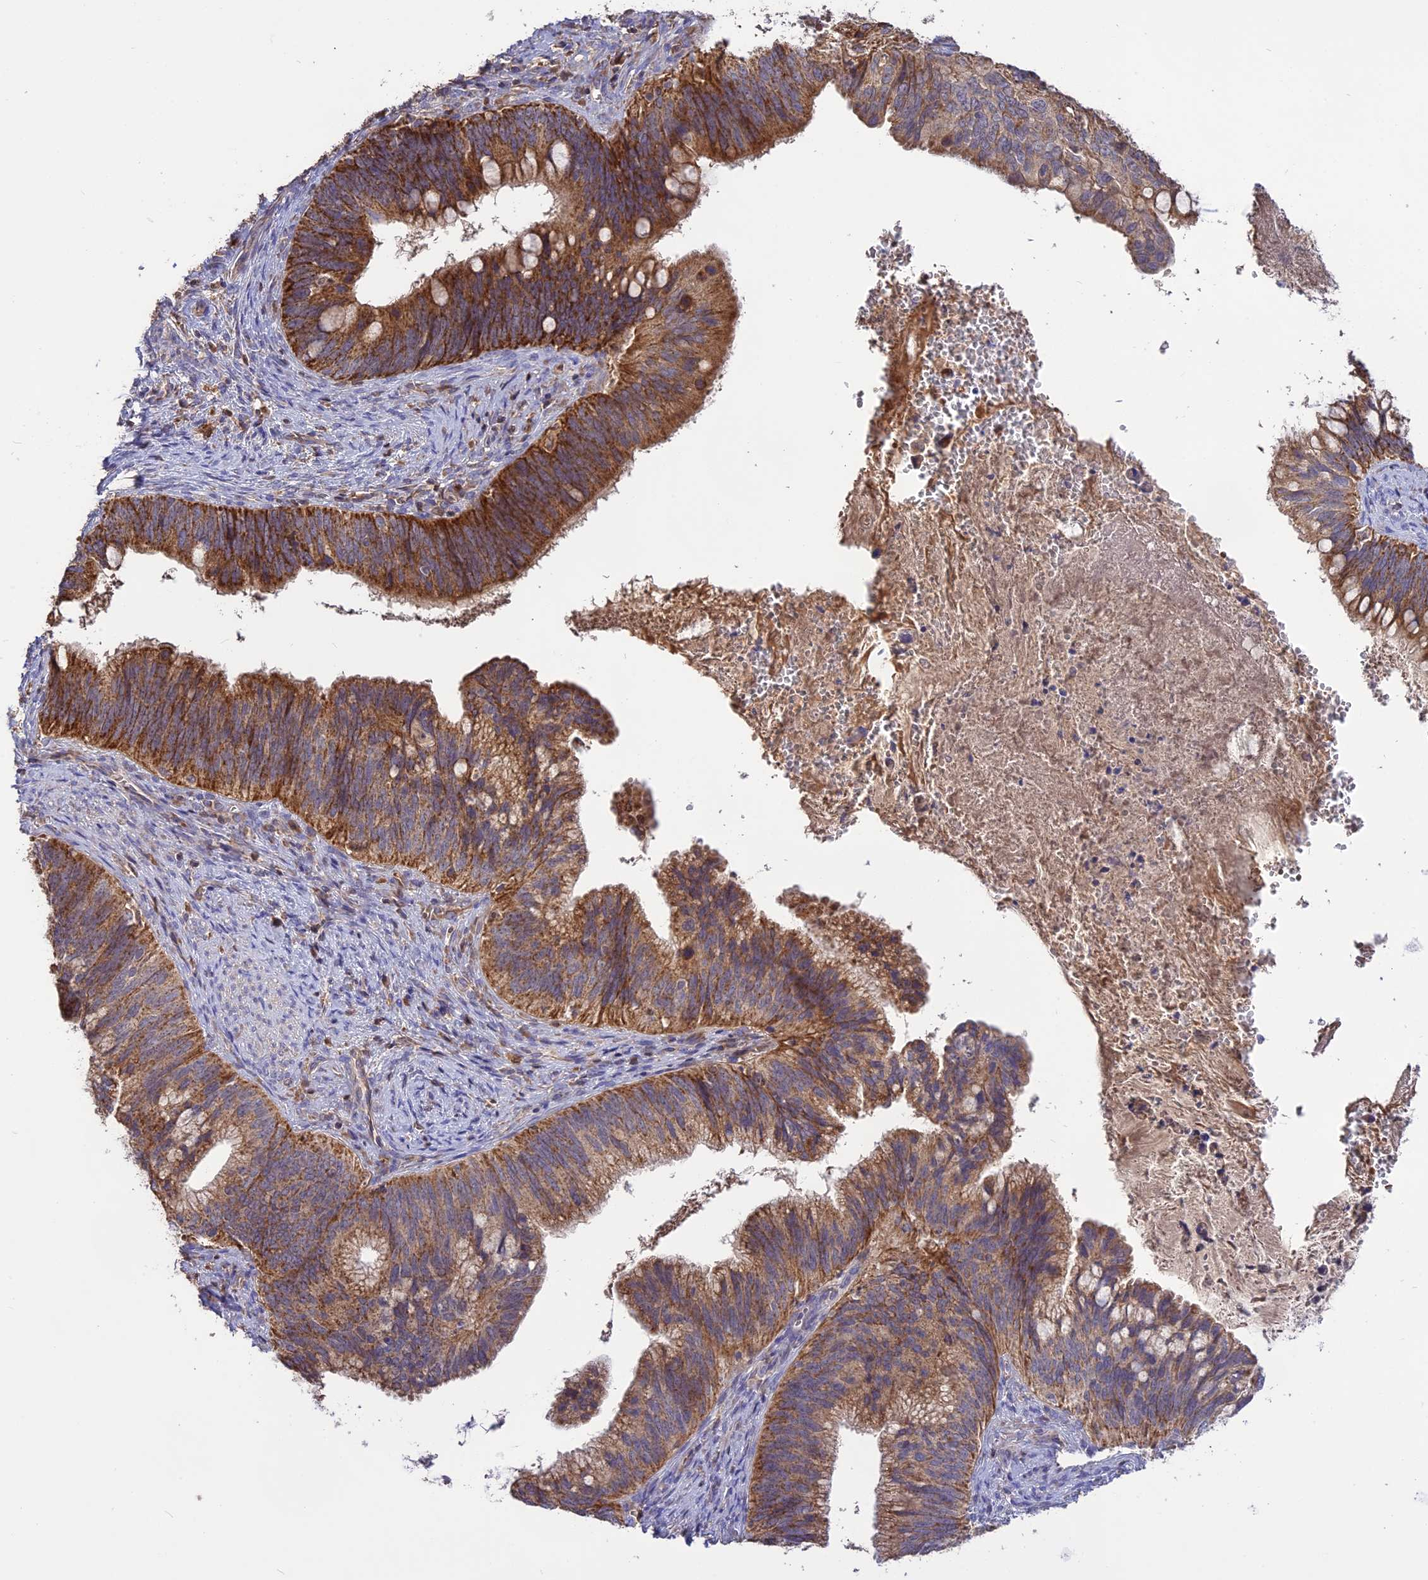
{"staining": {"intensity": "strong", "quantity": ">75%", "location": "cytoplasmic/membranous"}, "tissue": "cervical cancer", "cell_type": "Tumor cells", "image_type": "cancer", "snomed": [{"axis": "morphology", "description": "Adenocarcinoma, NOS"}, {"axis": "topography", "description": "Cervix"}], "caption": "Protein staining of cervical cancer tissue demonstrates strong cytoplasmic/membranous positivity in about >75% of tumor cells. The staining was performed using DAB to visualize the protein expression in brown, while the nuclei were stained in blue with hematoxylin (Magnification: 20x).", "gene": "NUDT8", "patient": {"sex": "female", "age": 42}}